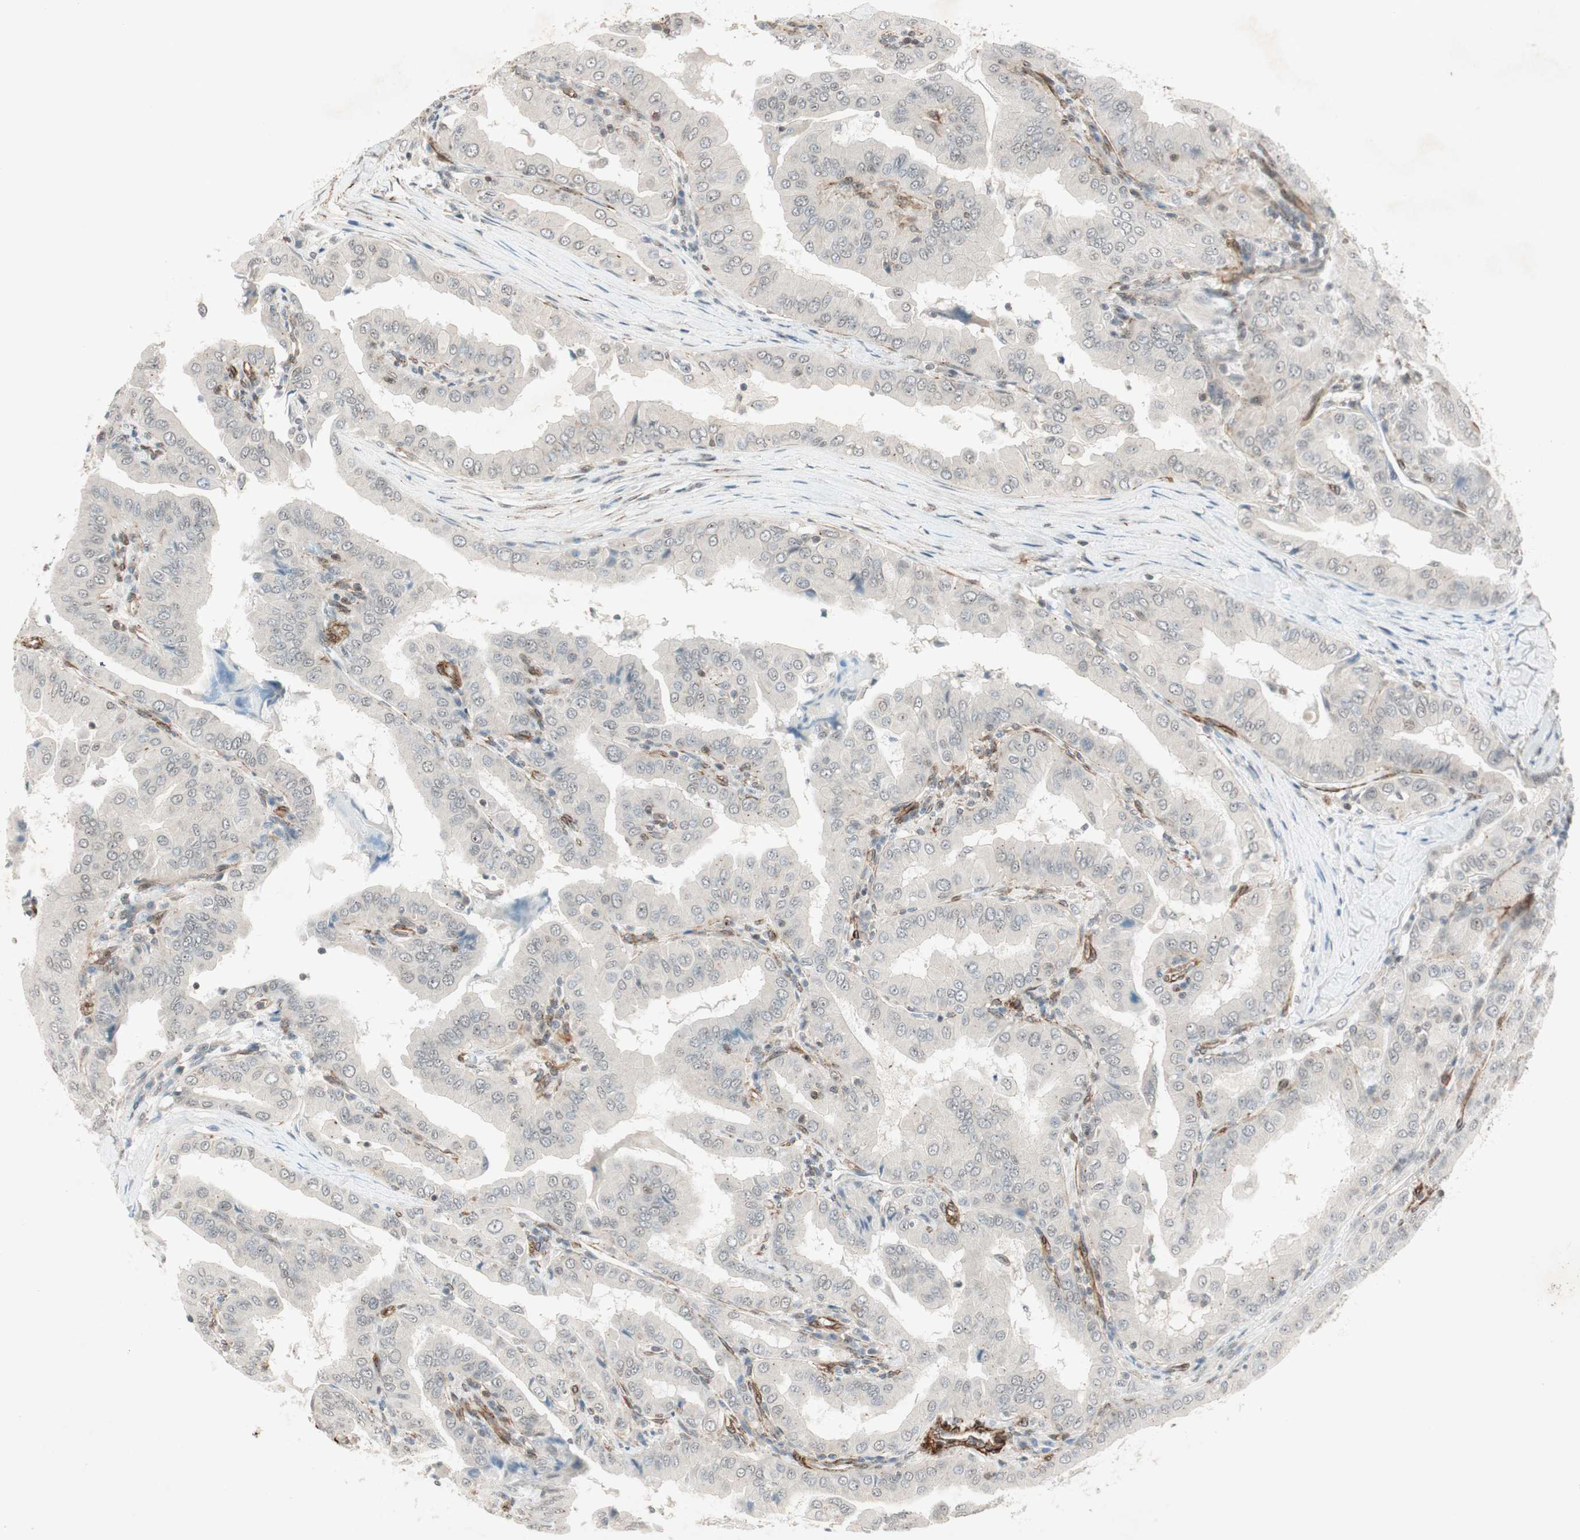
{"staining": {"intensity": "negative", "quantity": "none", "location": "none"}, "tissue": "thyroid cancer", "cell_type": "Tumor cells", "image_type": "cancer", "snomed": [{"axis": "morphology", "description": "Papillary adenocarcinoma, NOS"}, {"axis": "topography", "description": "Thyroid gland"}], "caption": "Tumor cells show no significant expression in papillary adenocarcinoma (thyroid).", "gene": "CDK19", "patient": {"sex": "male", "age": 33}}